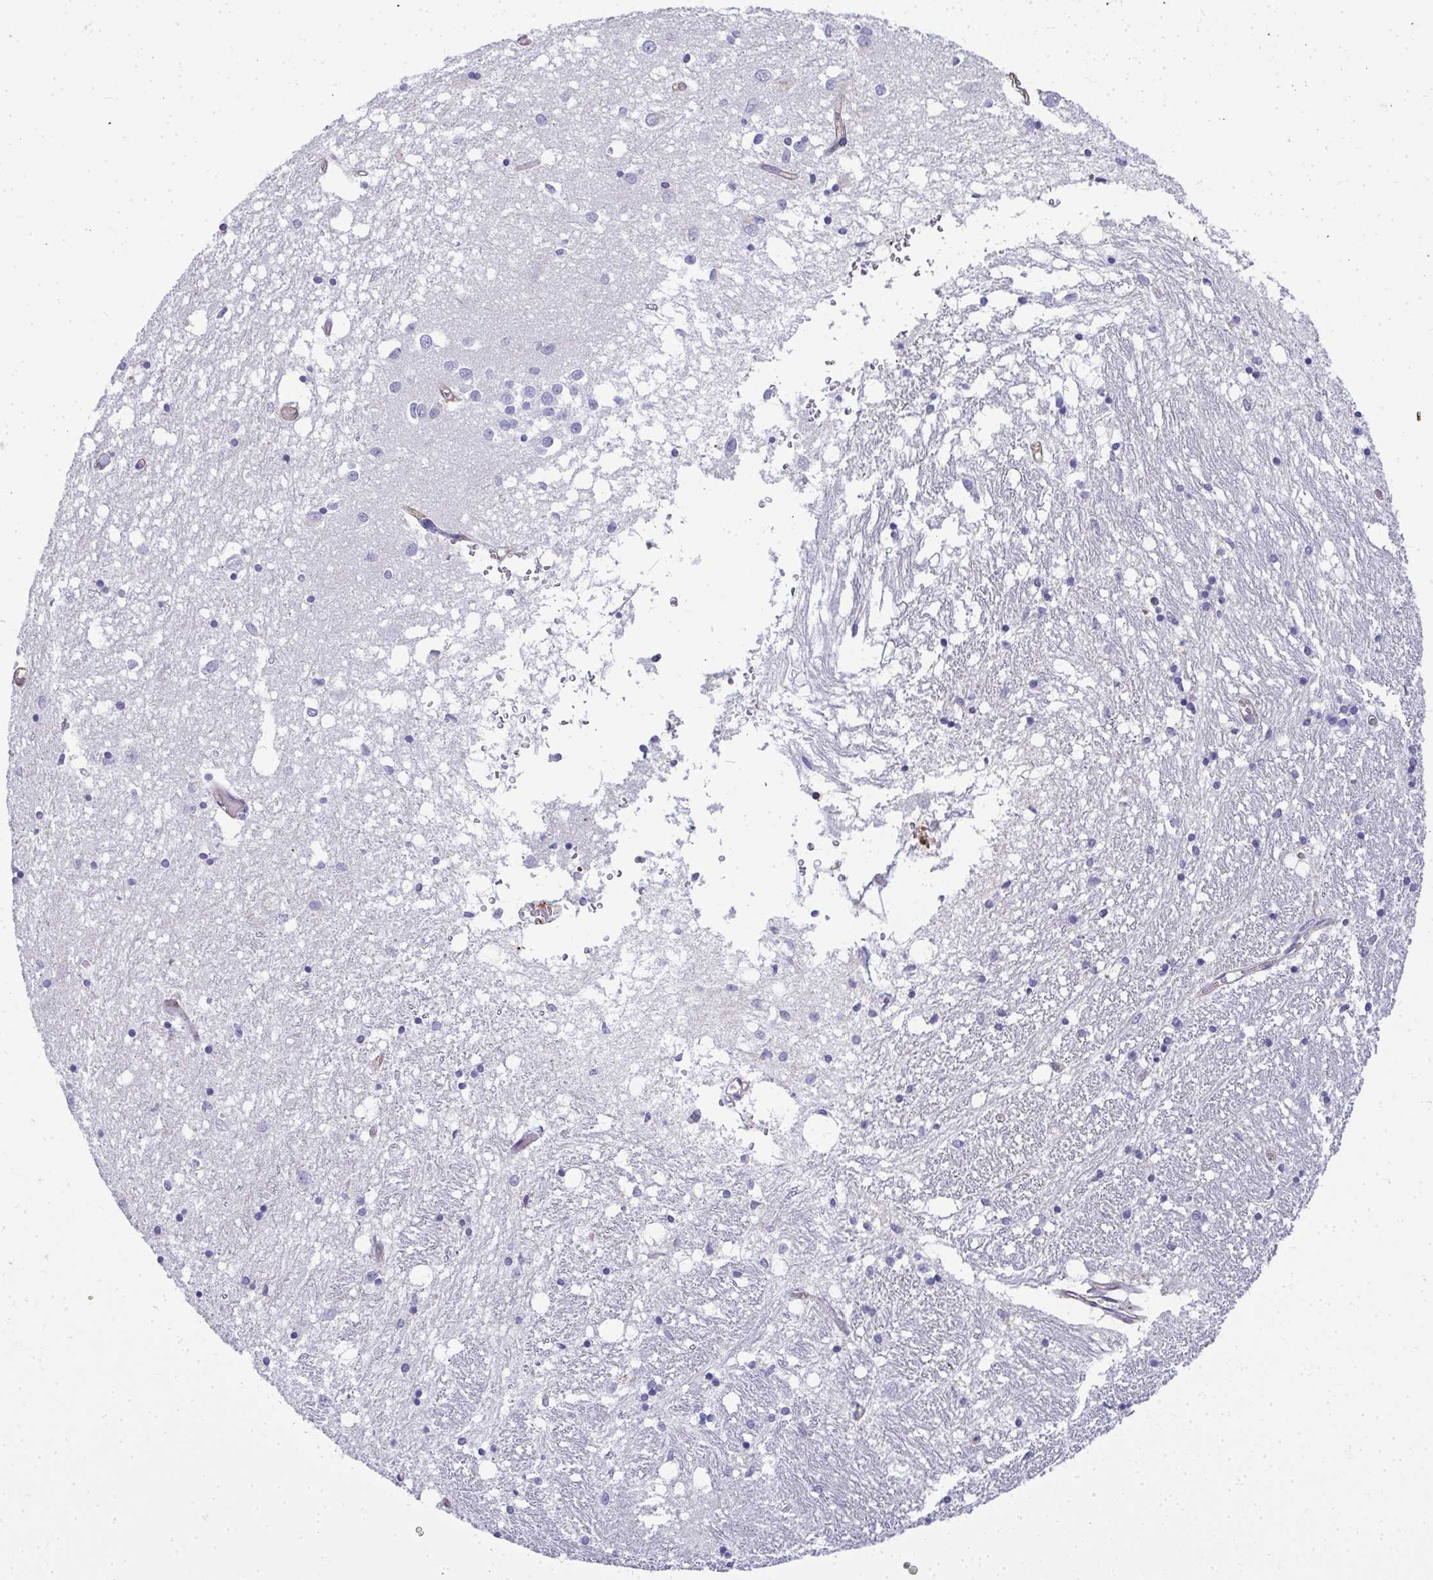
{"staining": {"intensity": "negative", "quantity": "none", "location": "none"}, "tissue": "caudate", "cell_type": "Glial cells", "image_type": "normal", "snomed": [{"axis": "morphology", "description": "Normal tissue, NOS"}, {"axis": "topography", "description": "Lateral ventricle wall"}], "caption": "High power microscopy micrograph of an IHC image of normal caudate, revealing no significant positivity in glial cells.", "gene": "MYL1", "patient": {"sex": "male", "age": 70}}